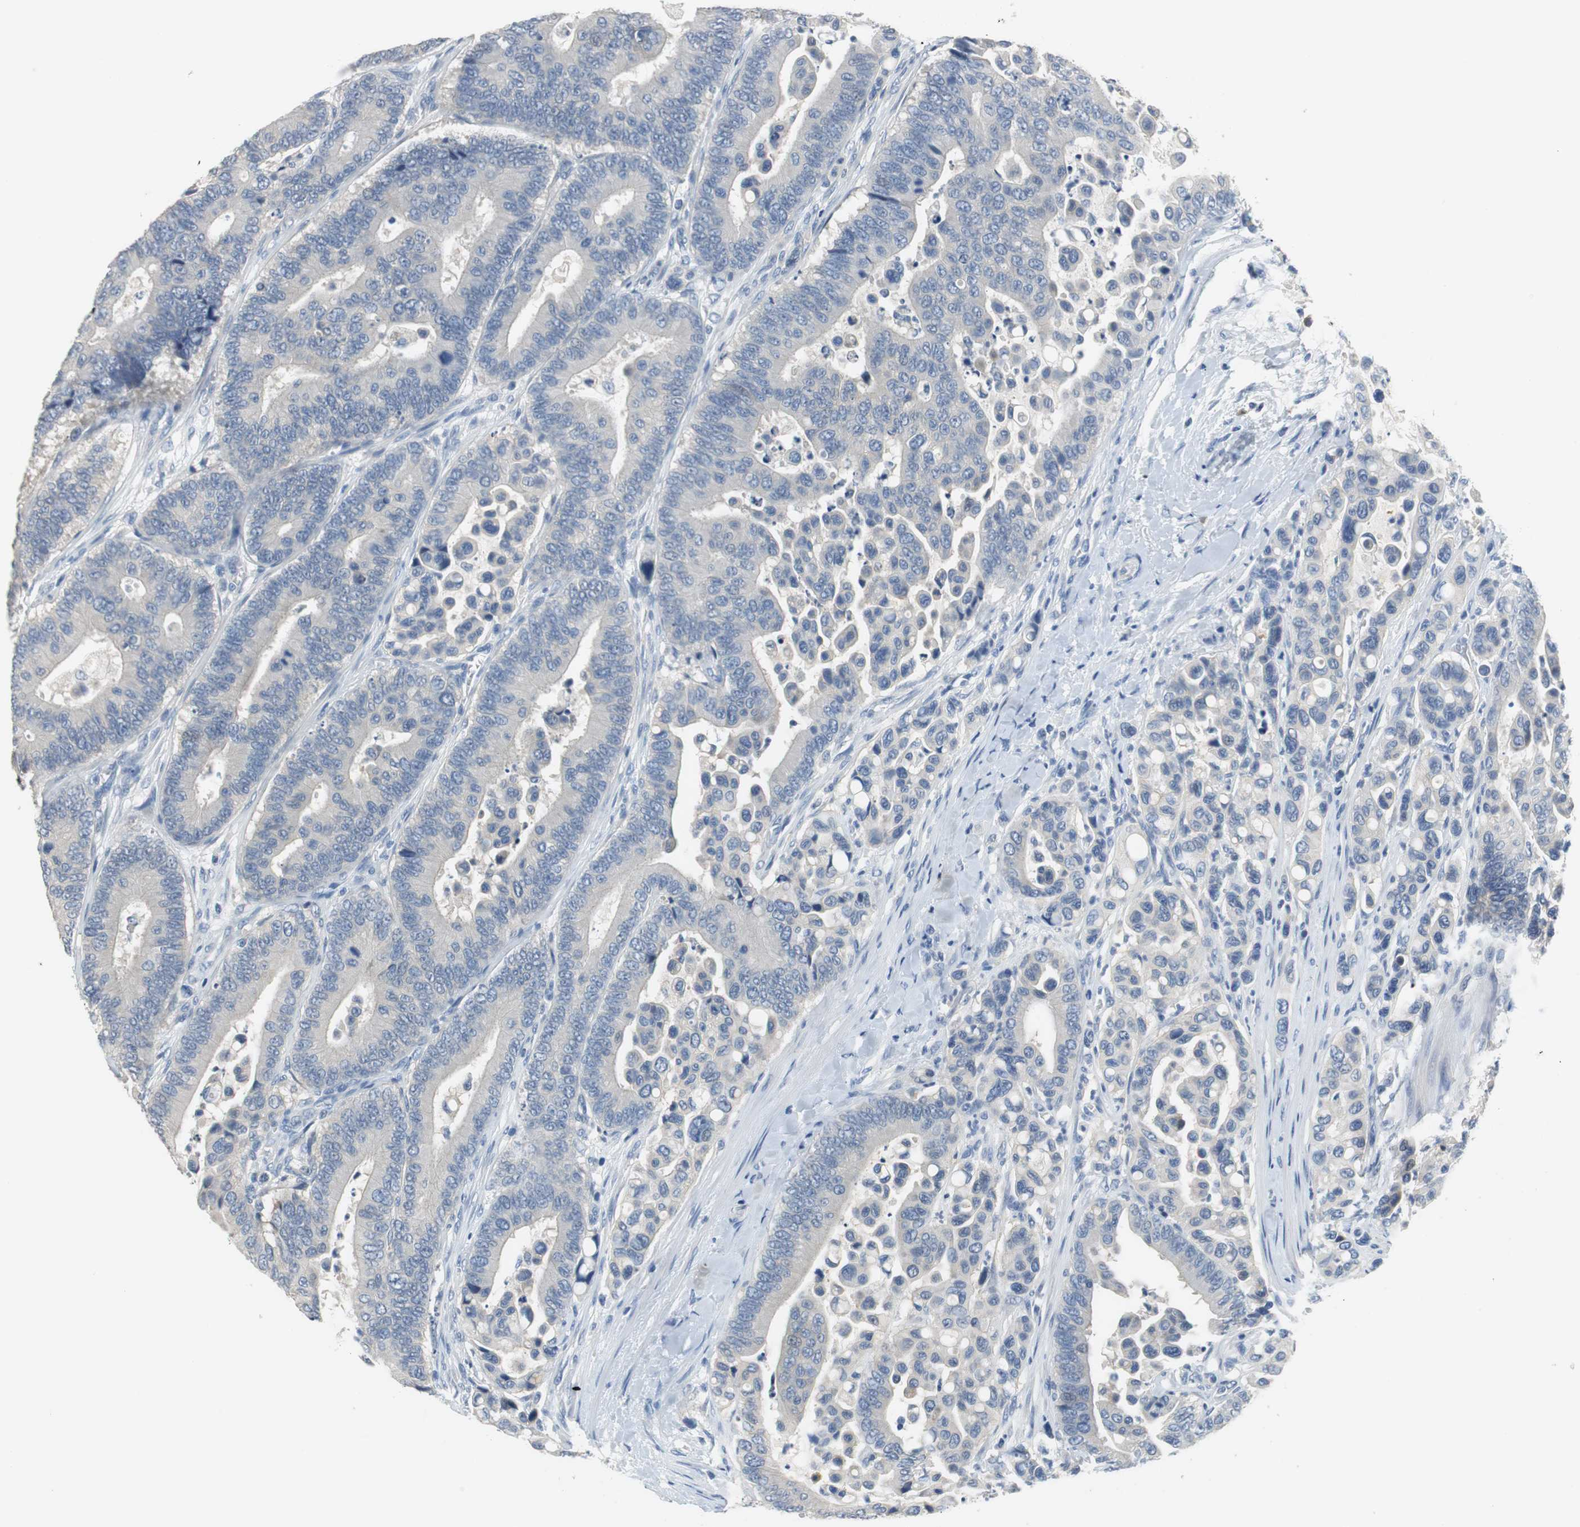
{"staining": {"intensity": "negative", "quantity": "none", "location": "none"}, "tissue": "colorectal cancer", "cell_type": "Tumor cells", "image_type": "cancer", "snomed": [{"axis": "morphology", "description": "Normal tissue, NOS"}, {"axis": "morphology", "description": "Adenocarcinoma, NOS"}, {"axis": "topography", "description": "Colon"}], "caption": "This is a photomicrograph of IHC staining of colorectal adenocarcinoma, which shows no staining in tumor cells.", "gene": "GLCCI1", "patient": {"sex": "male", "age": 82}}